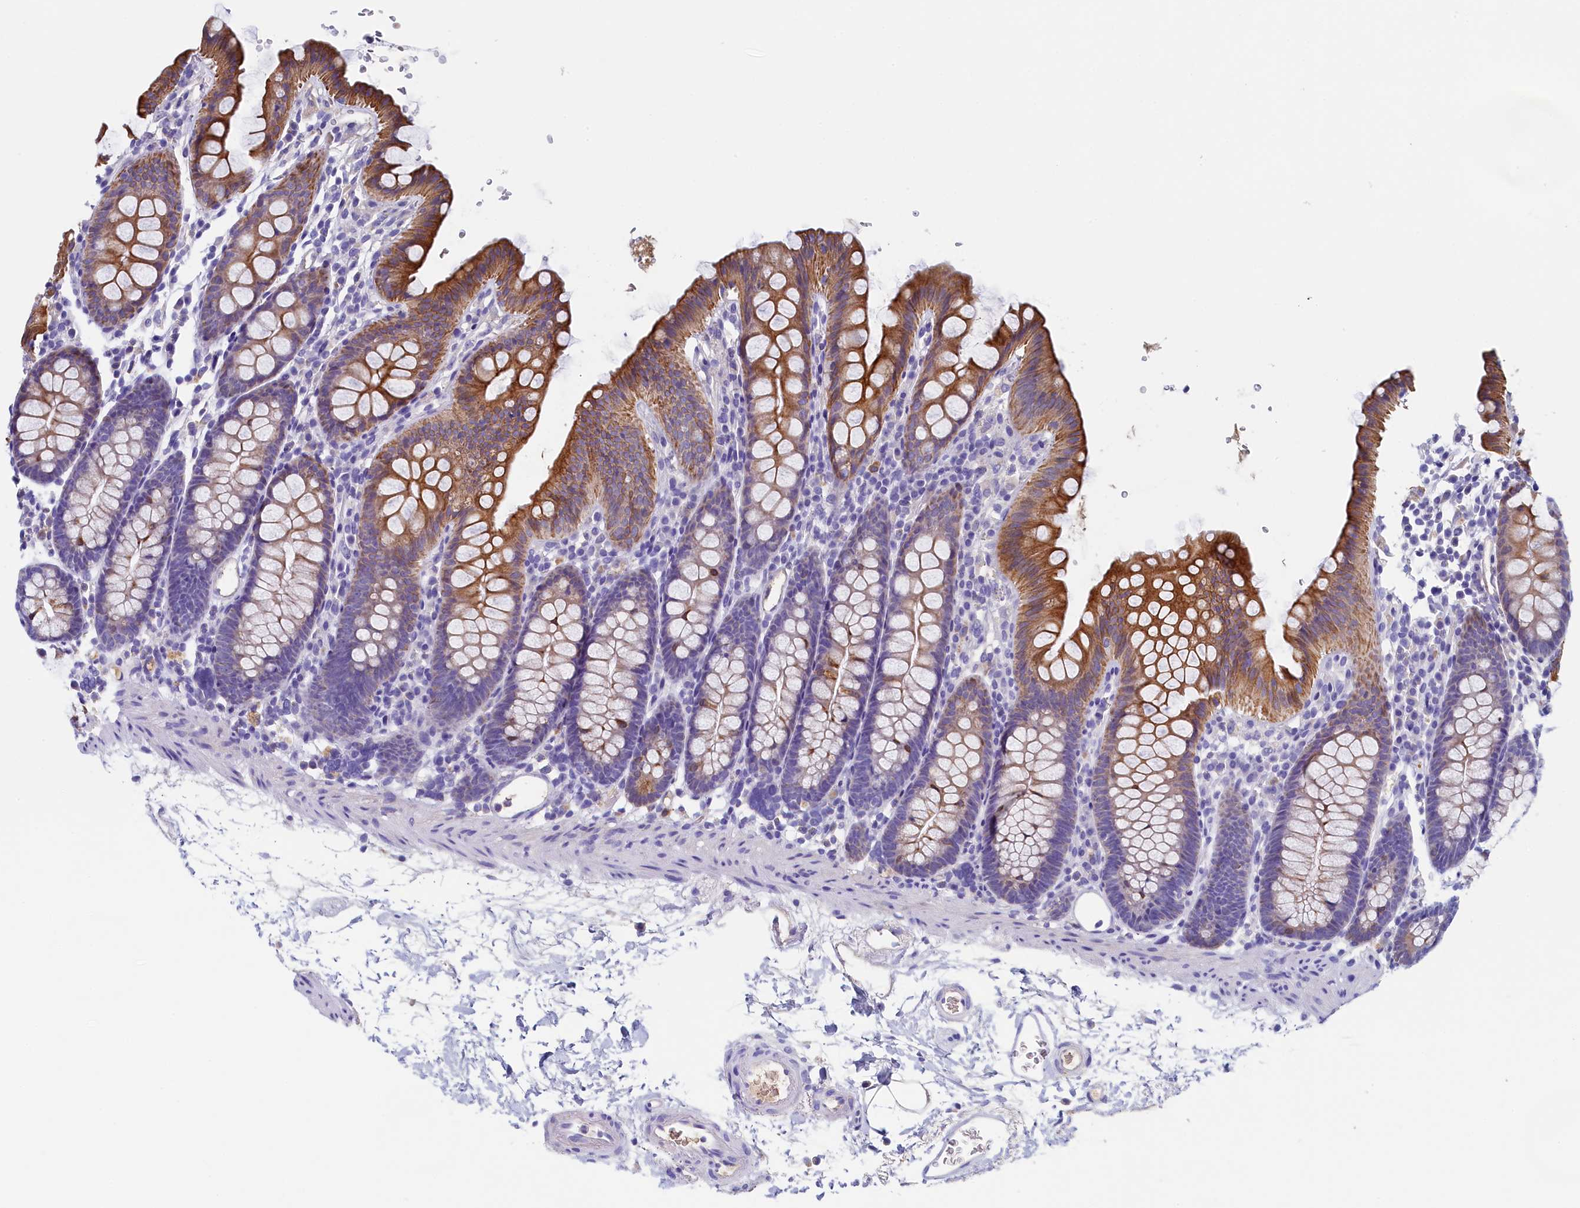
{"staining": {"intensity": "weak", "quantity": "25%-75%", "location": "cytoplasmic/membranous"}, "tissue": "colon", "cell_type": "Endothelial cells", "image_type": "normal", "snomed": [{"axis": "morphology", "description": "Normal tissue, NOS"}, {"axis": "topography", "description": "Colon"}], "caption": "Weak cytoplasmic/membranous protein positivity is identified in approximately 25%-75% of endothelial cells in colon.", "gene": "GUCA1C", "patient": {"sex": "male", "age": 75}}